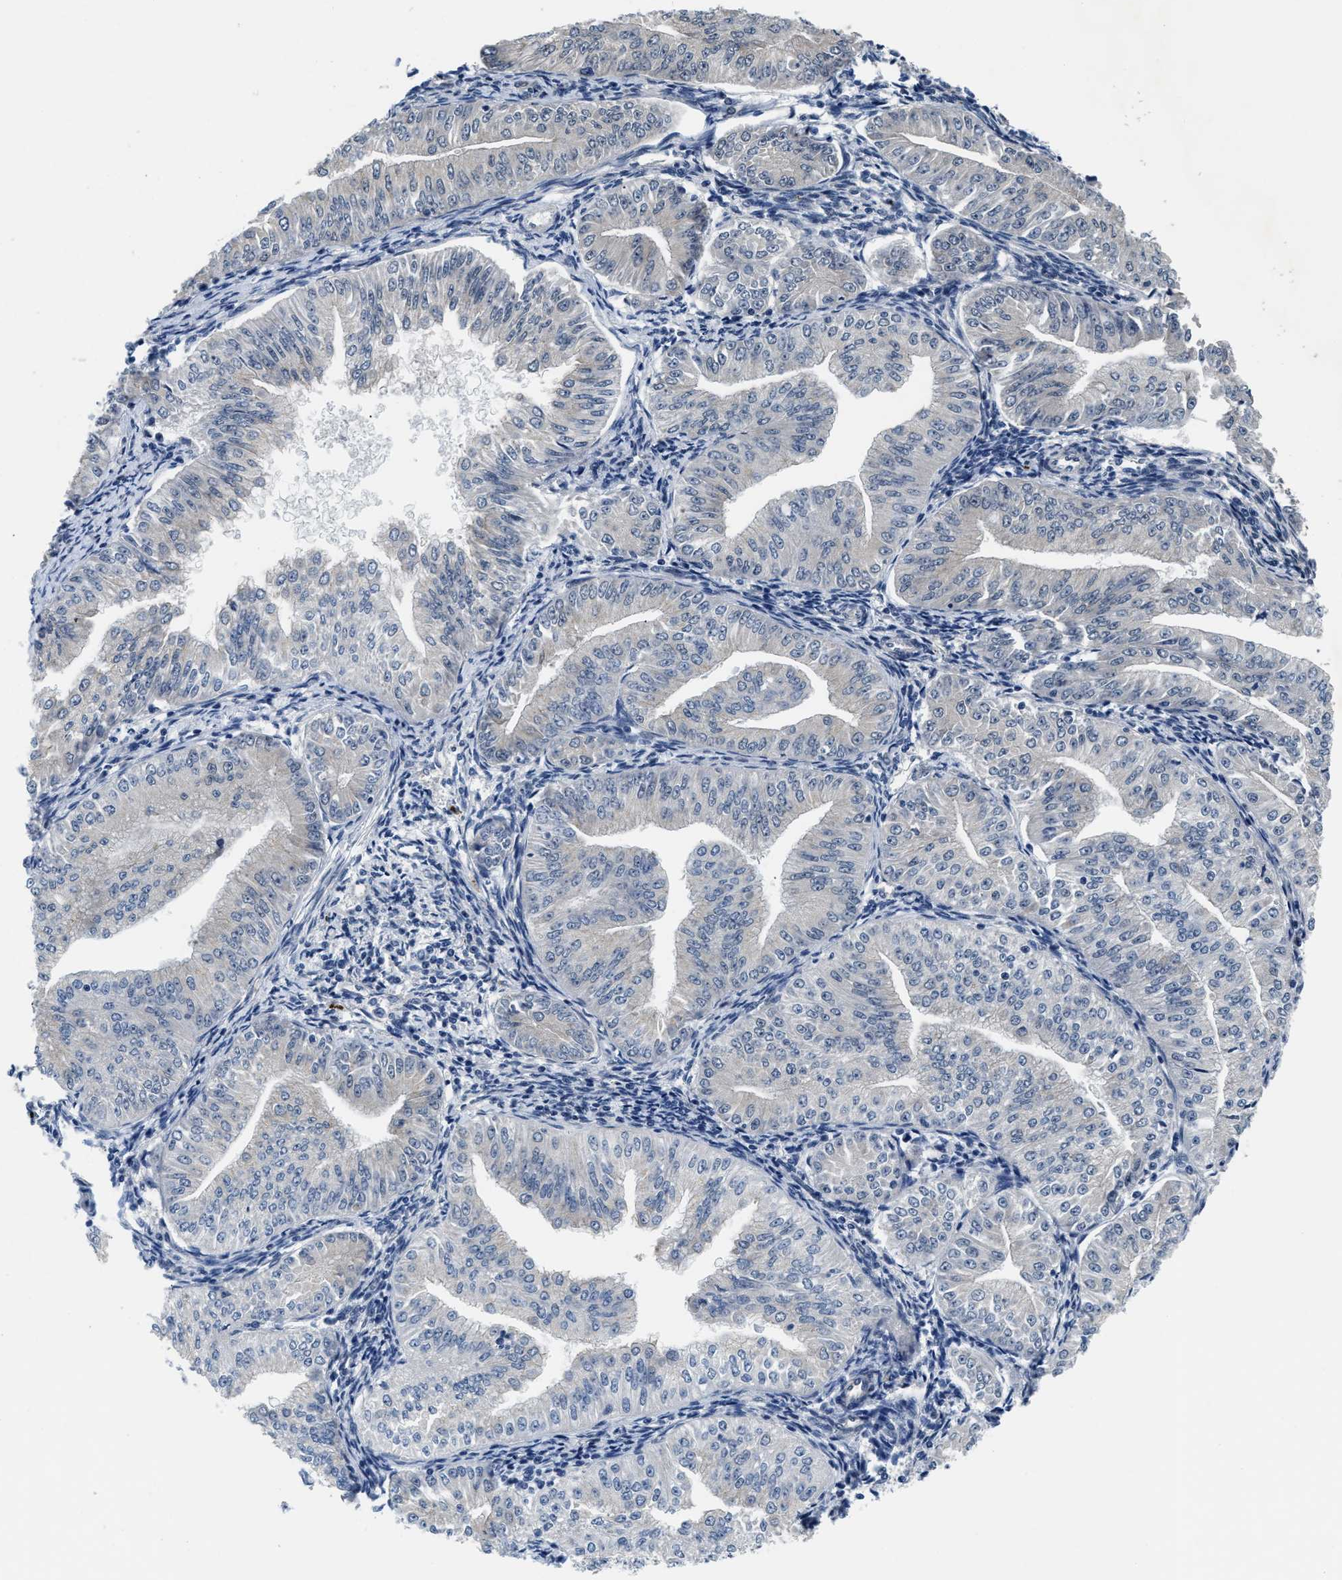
{"staining": {"intensity": "negative", "quantity": "none", "location": "none"}, "tissue": "endometrial cancer", "cell_type": "Tumor cells", "image_type": "cancer", "snomed": [{"axis": "morphology", "description": "Normal tissue, NOS"}, {"axis": "morphology", "description": "Adenocarcinoma, NOS"}, {"axis": "topography", "description": "Endometrium"}], "caption": "The micrograph shows no significant positivity in tumor cells of endometrial adenocarcinoma. Brightfield microscopy of immunohistochemistry (IHC) stained with DAB (3,3'-diaminobenzidine) (brown) and hematoxylin (blue), captured at high magnification.", "gene": "SMAD4", "patient": {"sex": "female", "age": 53}}